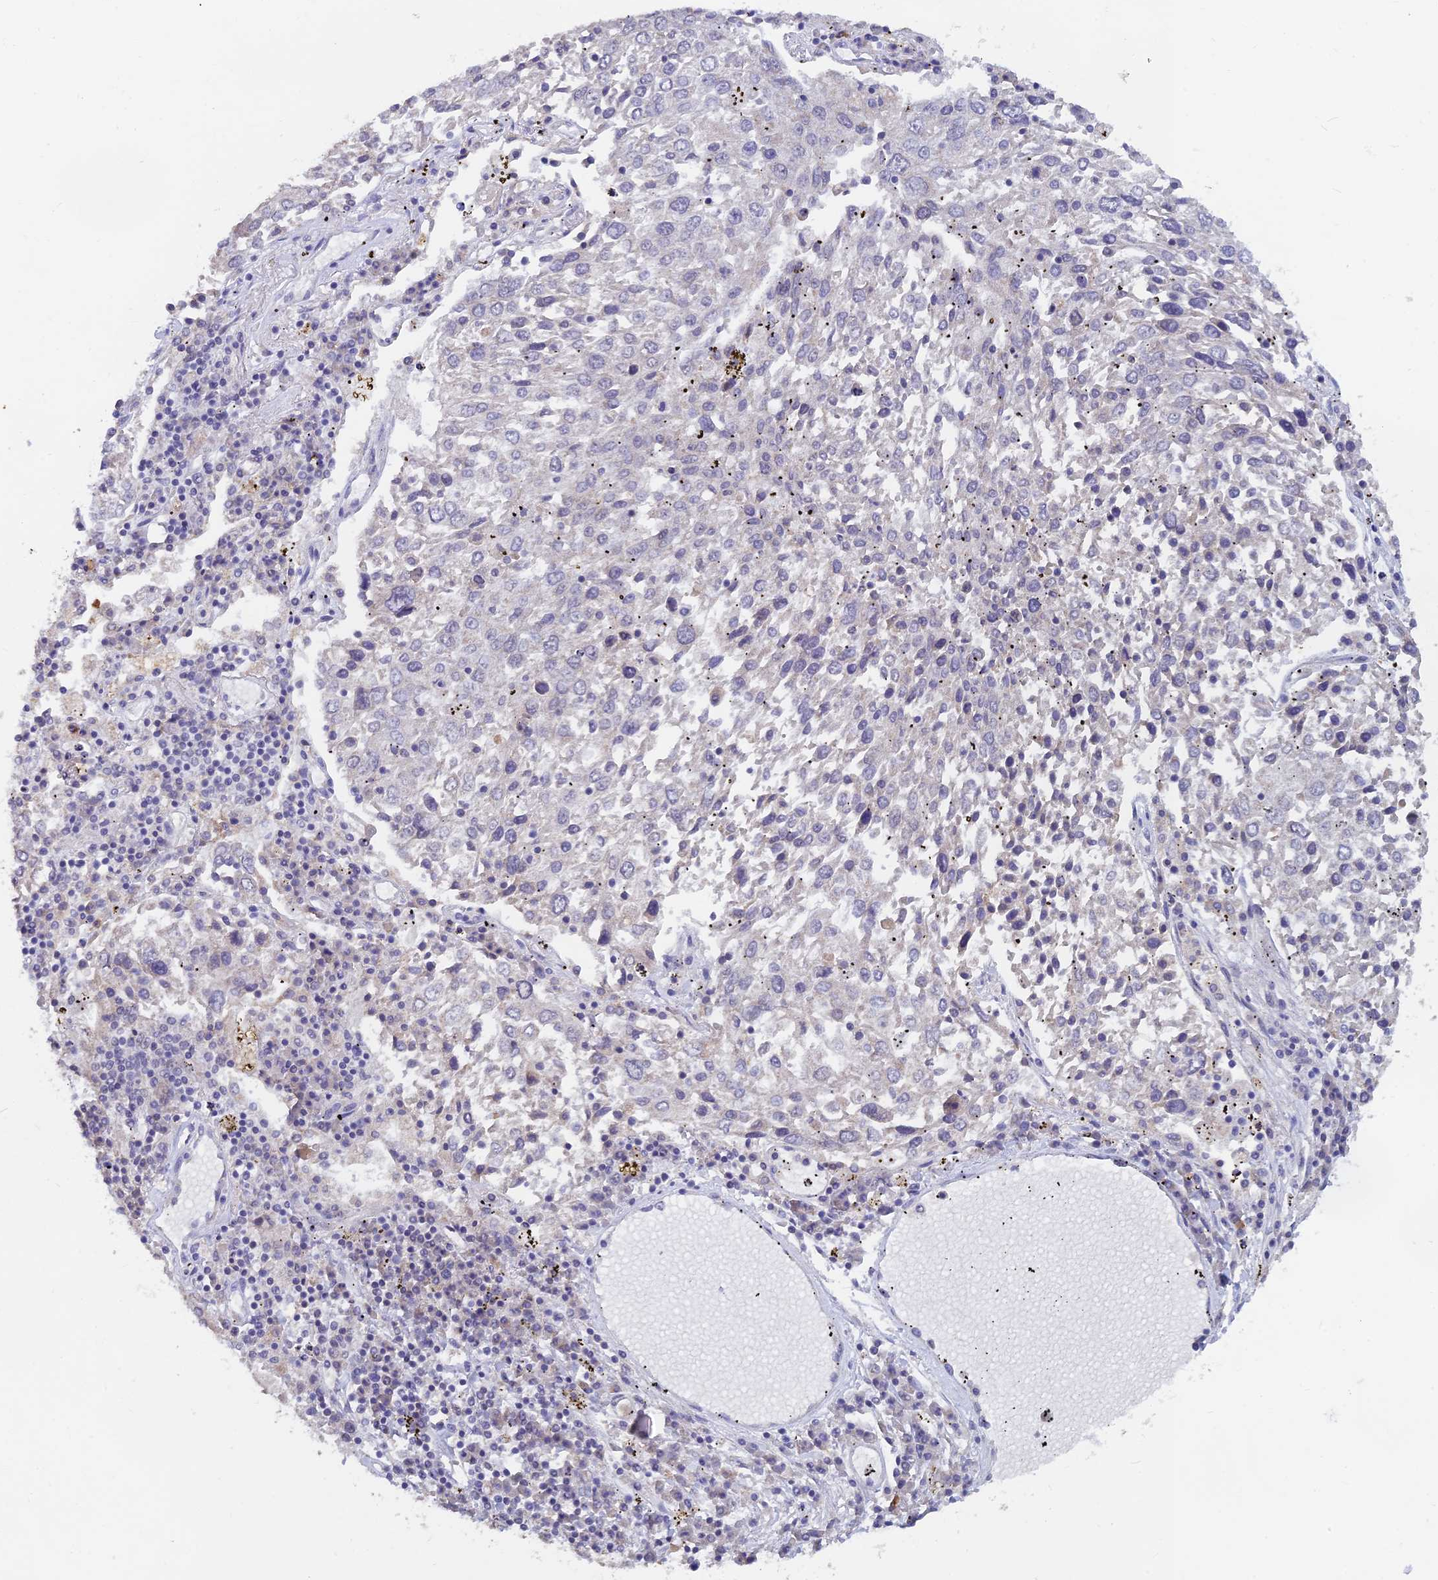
{"staining": {"intensity": "negative", "quantity": "none", "location": "none"}, "tissue": "lung cancer", "cell_type": "Tumor cells", "image_type": "cancer", "snomed": [{"axis": "morphology", "description": "Squamous cell carcinoma, NOS"}, {"axis": "topography", "description": "Lung"}], "caption": "Squamous cell carcinoma (lung) was stained to show a protein in brown. There is no significant staining in tumor cells.", "gene": "LRIF1", "patient": {"sex": "male", "age": 65}}